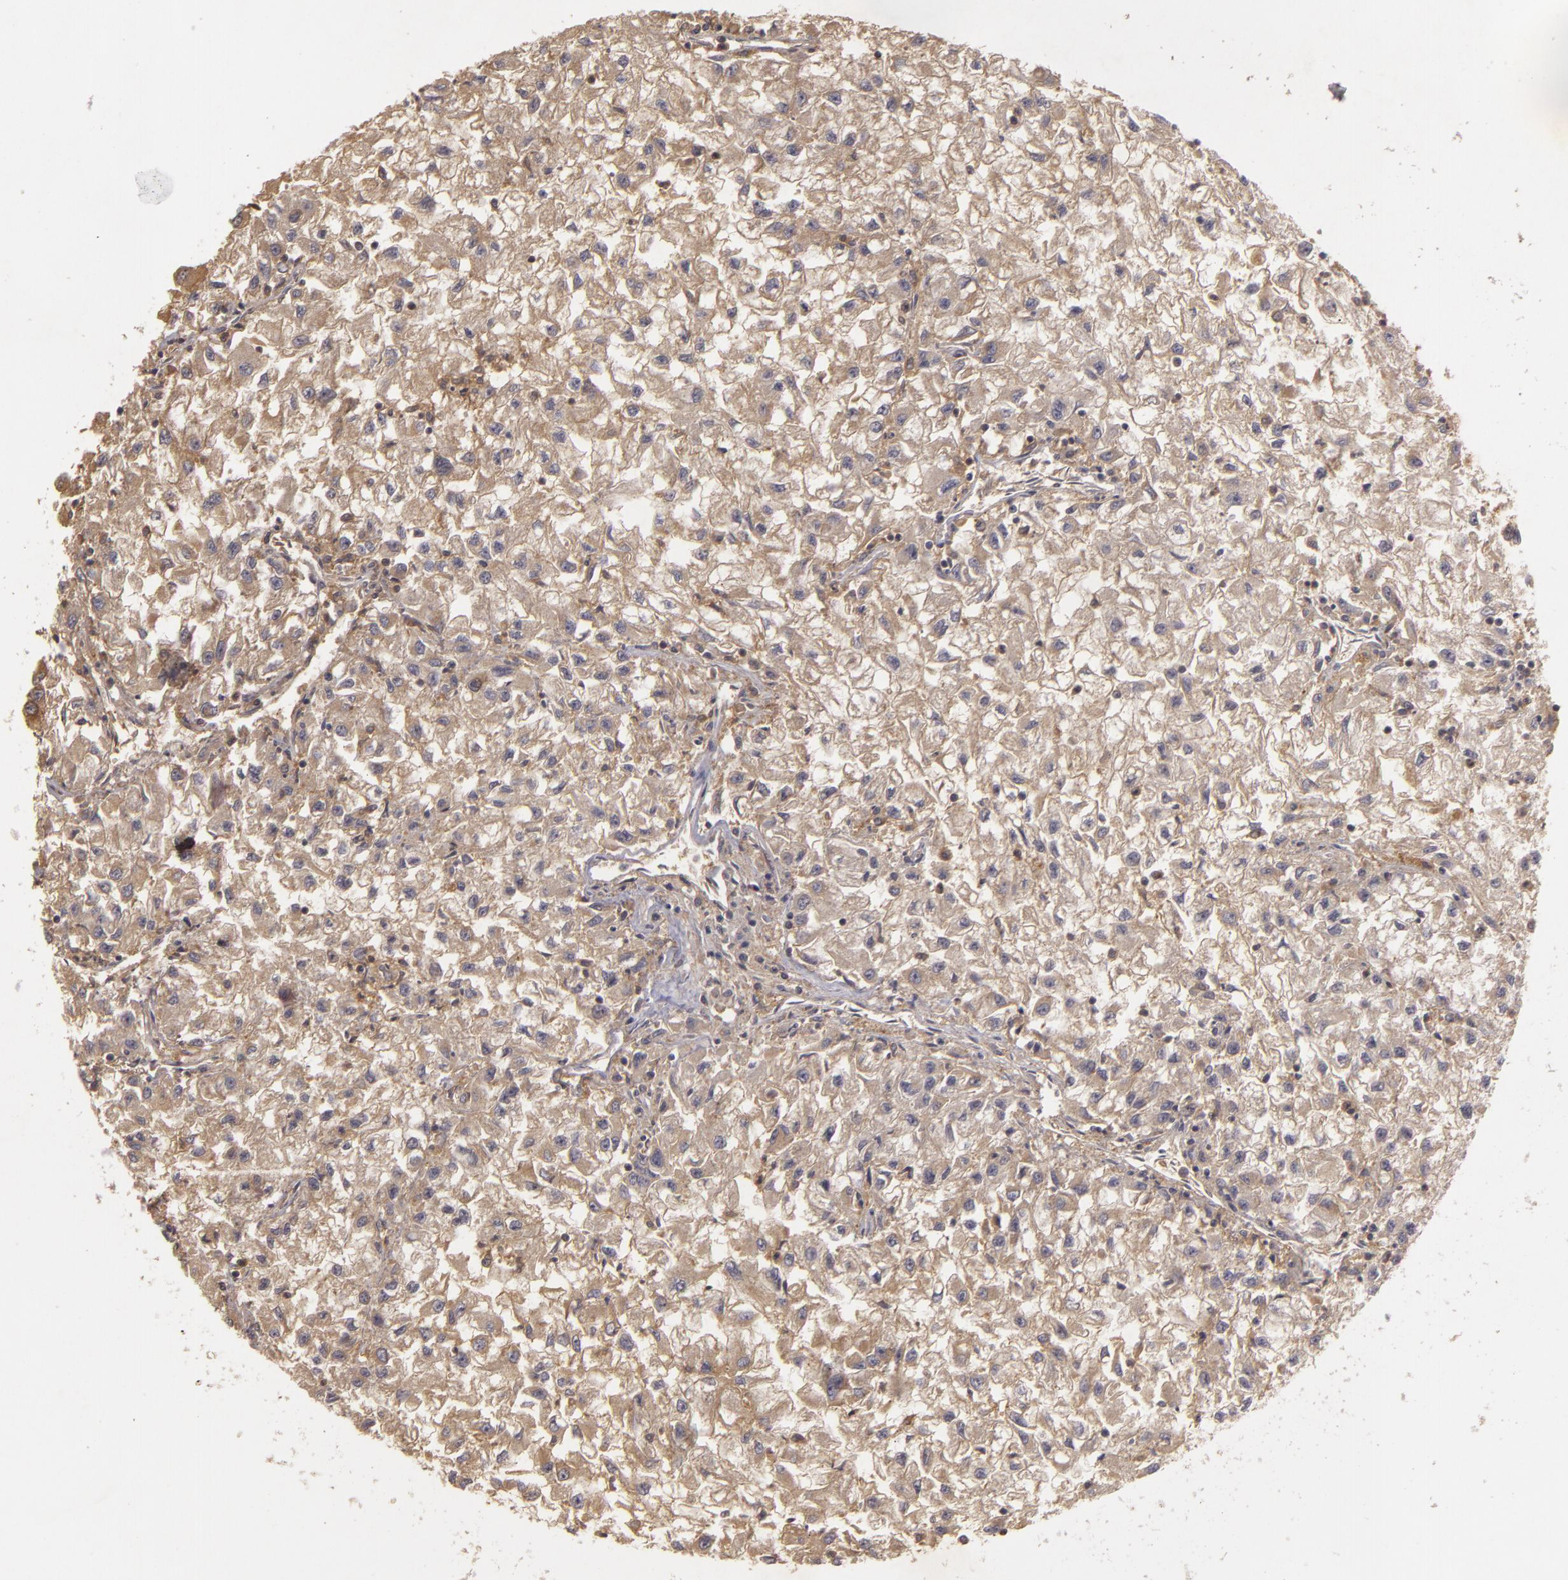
{"staining": {"intensity": "weak", "quantity": ">75%", "location": "cytoplasmic/membranous"}, "tissue": "renal cancer", "cell_type": "Tumor cells", "image_type": "cancer", "snomed": [{"axis": "morphology", "description": "Adenocarcinoma, NOS"}, {"axis": "topography", "description": "Kidney"}], "caption": "Immunohistochemical staining of renal cancer (adenocarcinoma) shows low levels of weak cytoplasmic/membranous positivity in approximately >75% of tumor cells. (DAB (3,3'-diaminobenzidine) IHC, brown staining for protein, blue staining for nuclei).", "gene": "HRAS", "patient": {"sex": "male", "age": 59}}